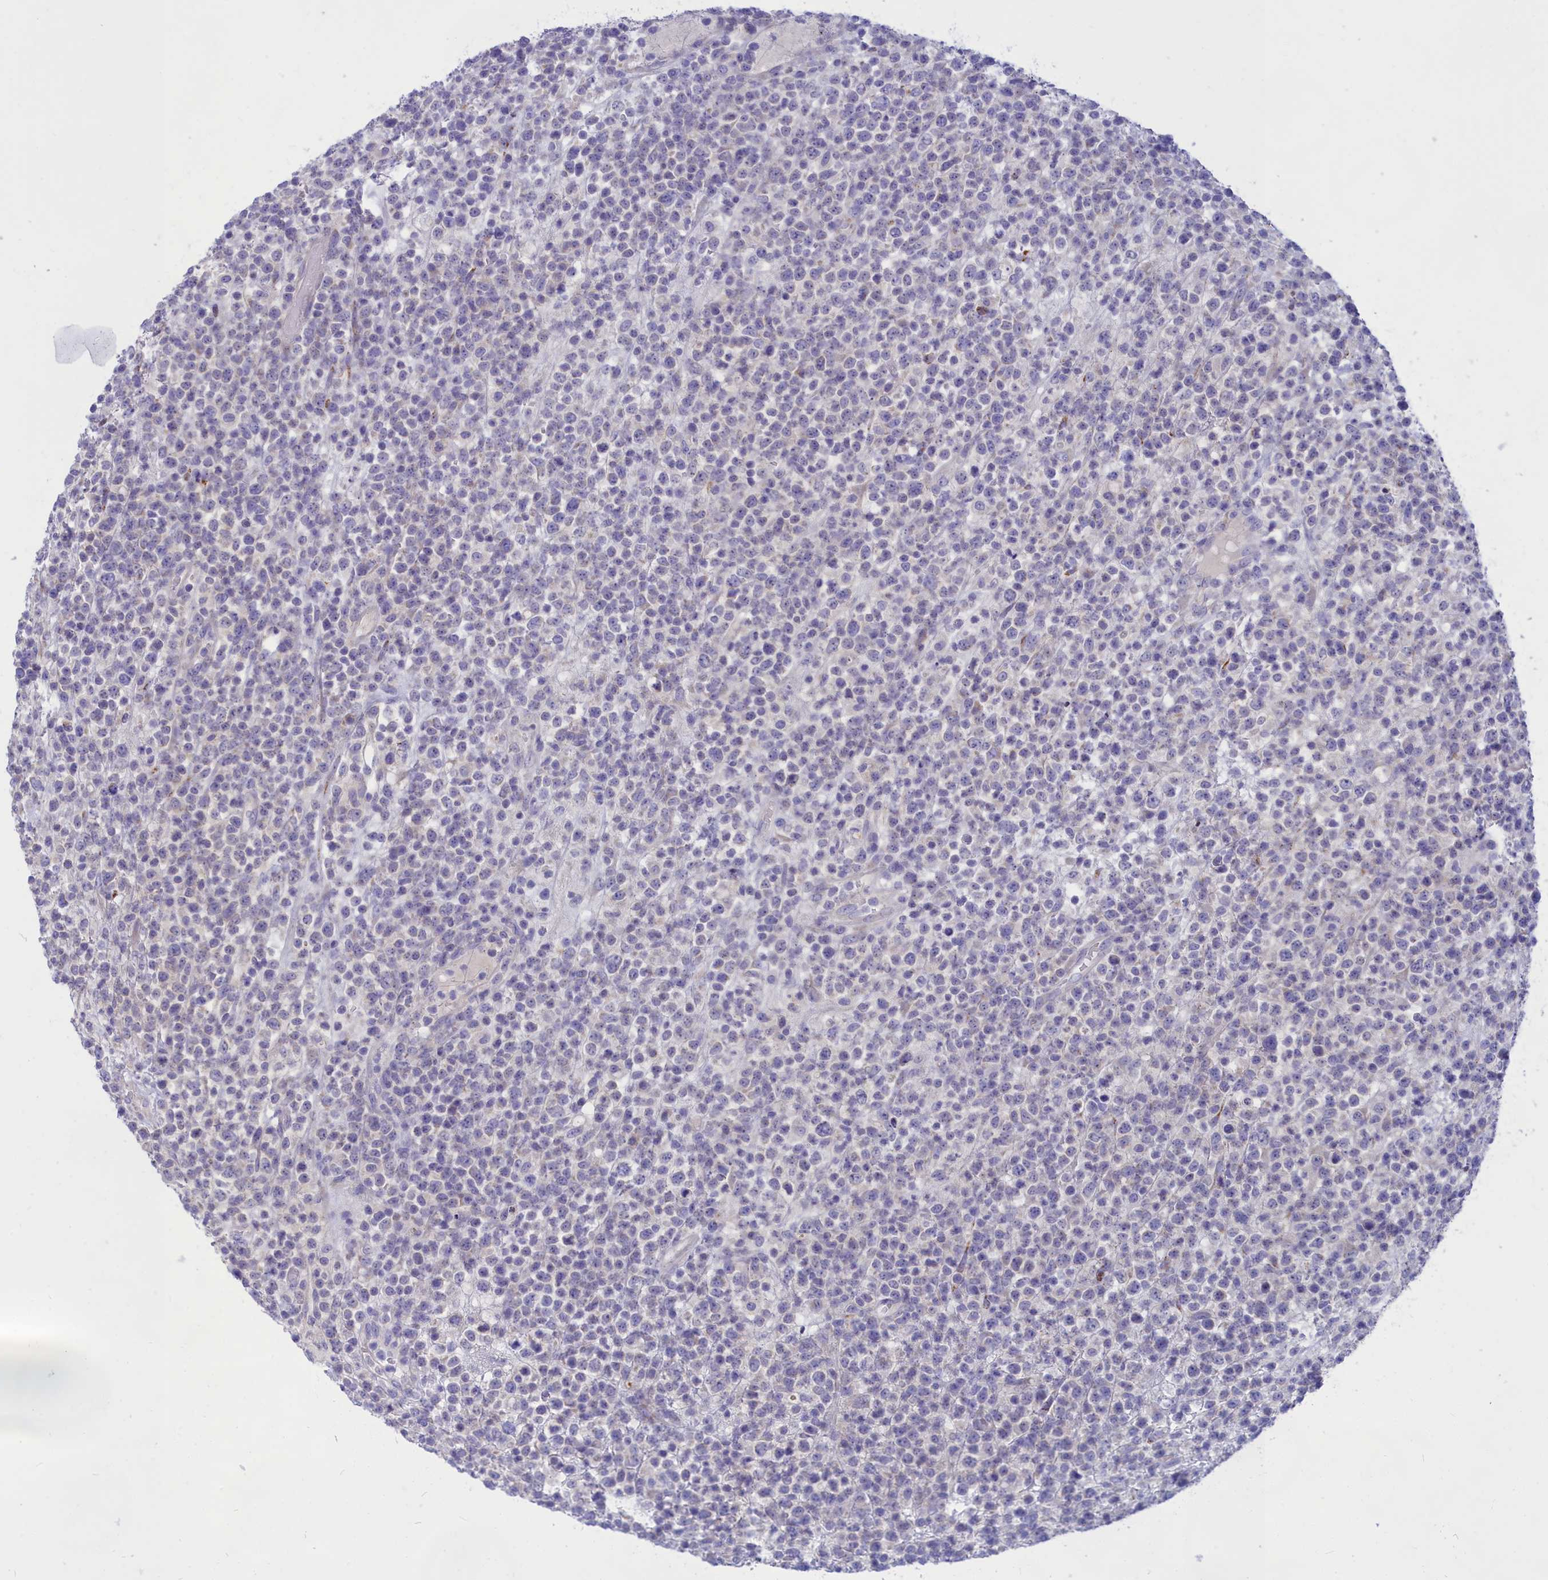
{"staining": {"intensity": "negative", "quantity": "none", "location": "none"}, "tissue": "lymphoma", "cell_type": "Tumor cells", "image_type": "cancer", "snomed": [{"axis": "morphology", "description": "Malignant lymphoma, non-Hodgkin's type, High grade"}, {"axis": "topography", "description": "Colon"}], "caption": "High power microscopy histopathology image of an IHC image of lymphoma, revealing no significant staining in tumor cells.", "gene": "TMEM30B", "patient": {"sex": "female", "age": 53}}